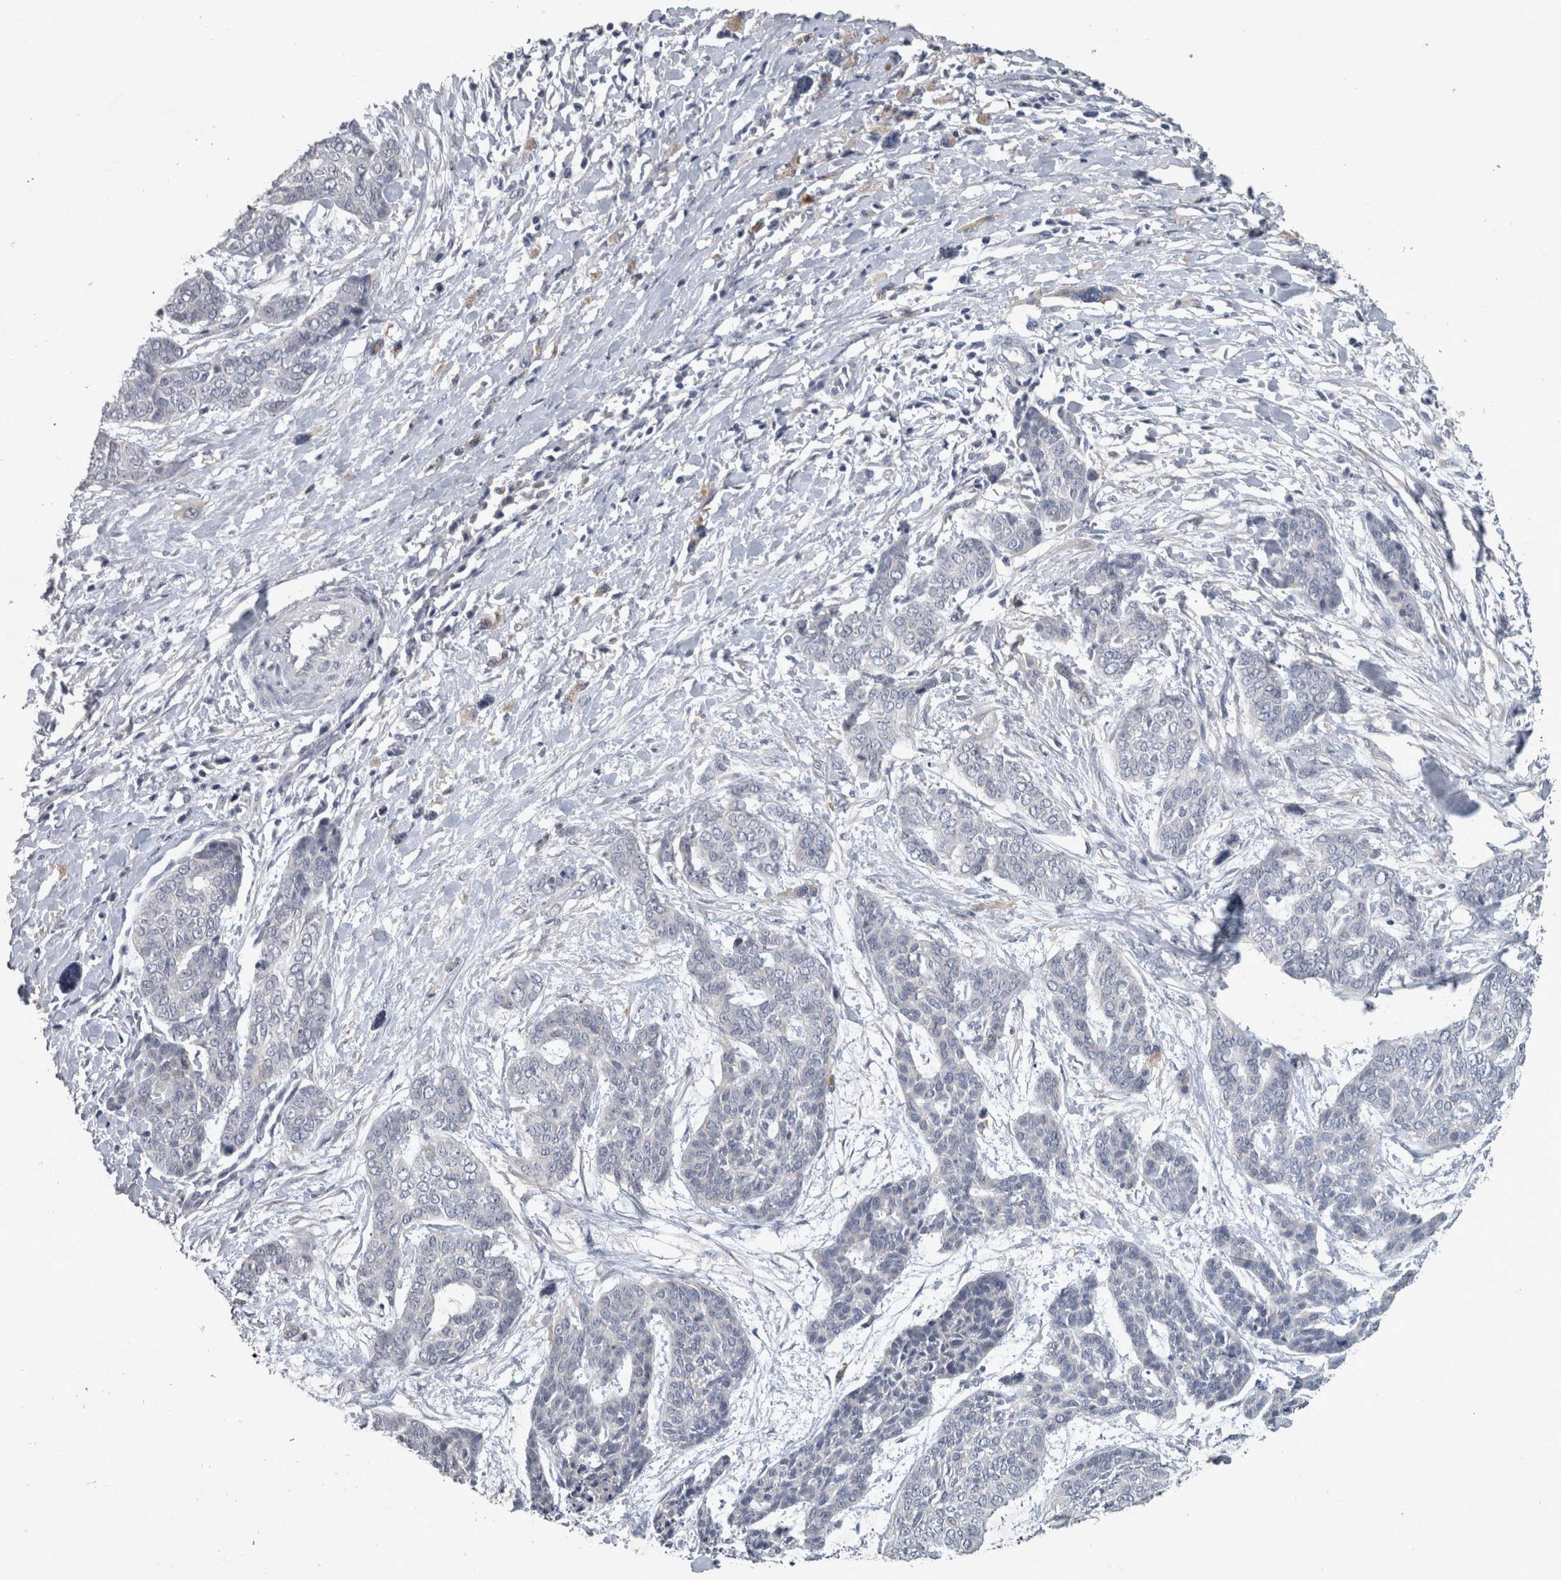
{"staining": {"intensity": "negative", "quantity": "none", "location": "none"}, "tissue": "skin cancer", "cell_type": "Tumor cells", "image_type": "cancer", "snomed": [{"axis": "morphology", "description": "Basal cell carcinoma"}, {"axis": "topography", "description": "Skin"}], "caption": "Human skin basal cell carcinoma stained for a protein using immunohistochemistry demonstrates no staining in tumor cells.", "gene": "SLC22A11", "patient": {"sex": "female", "age": 64}}